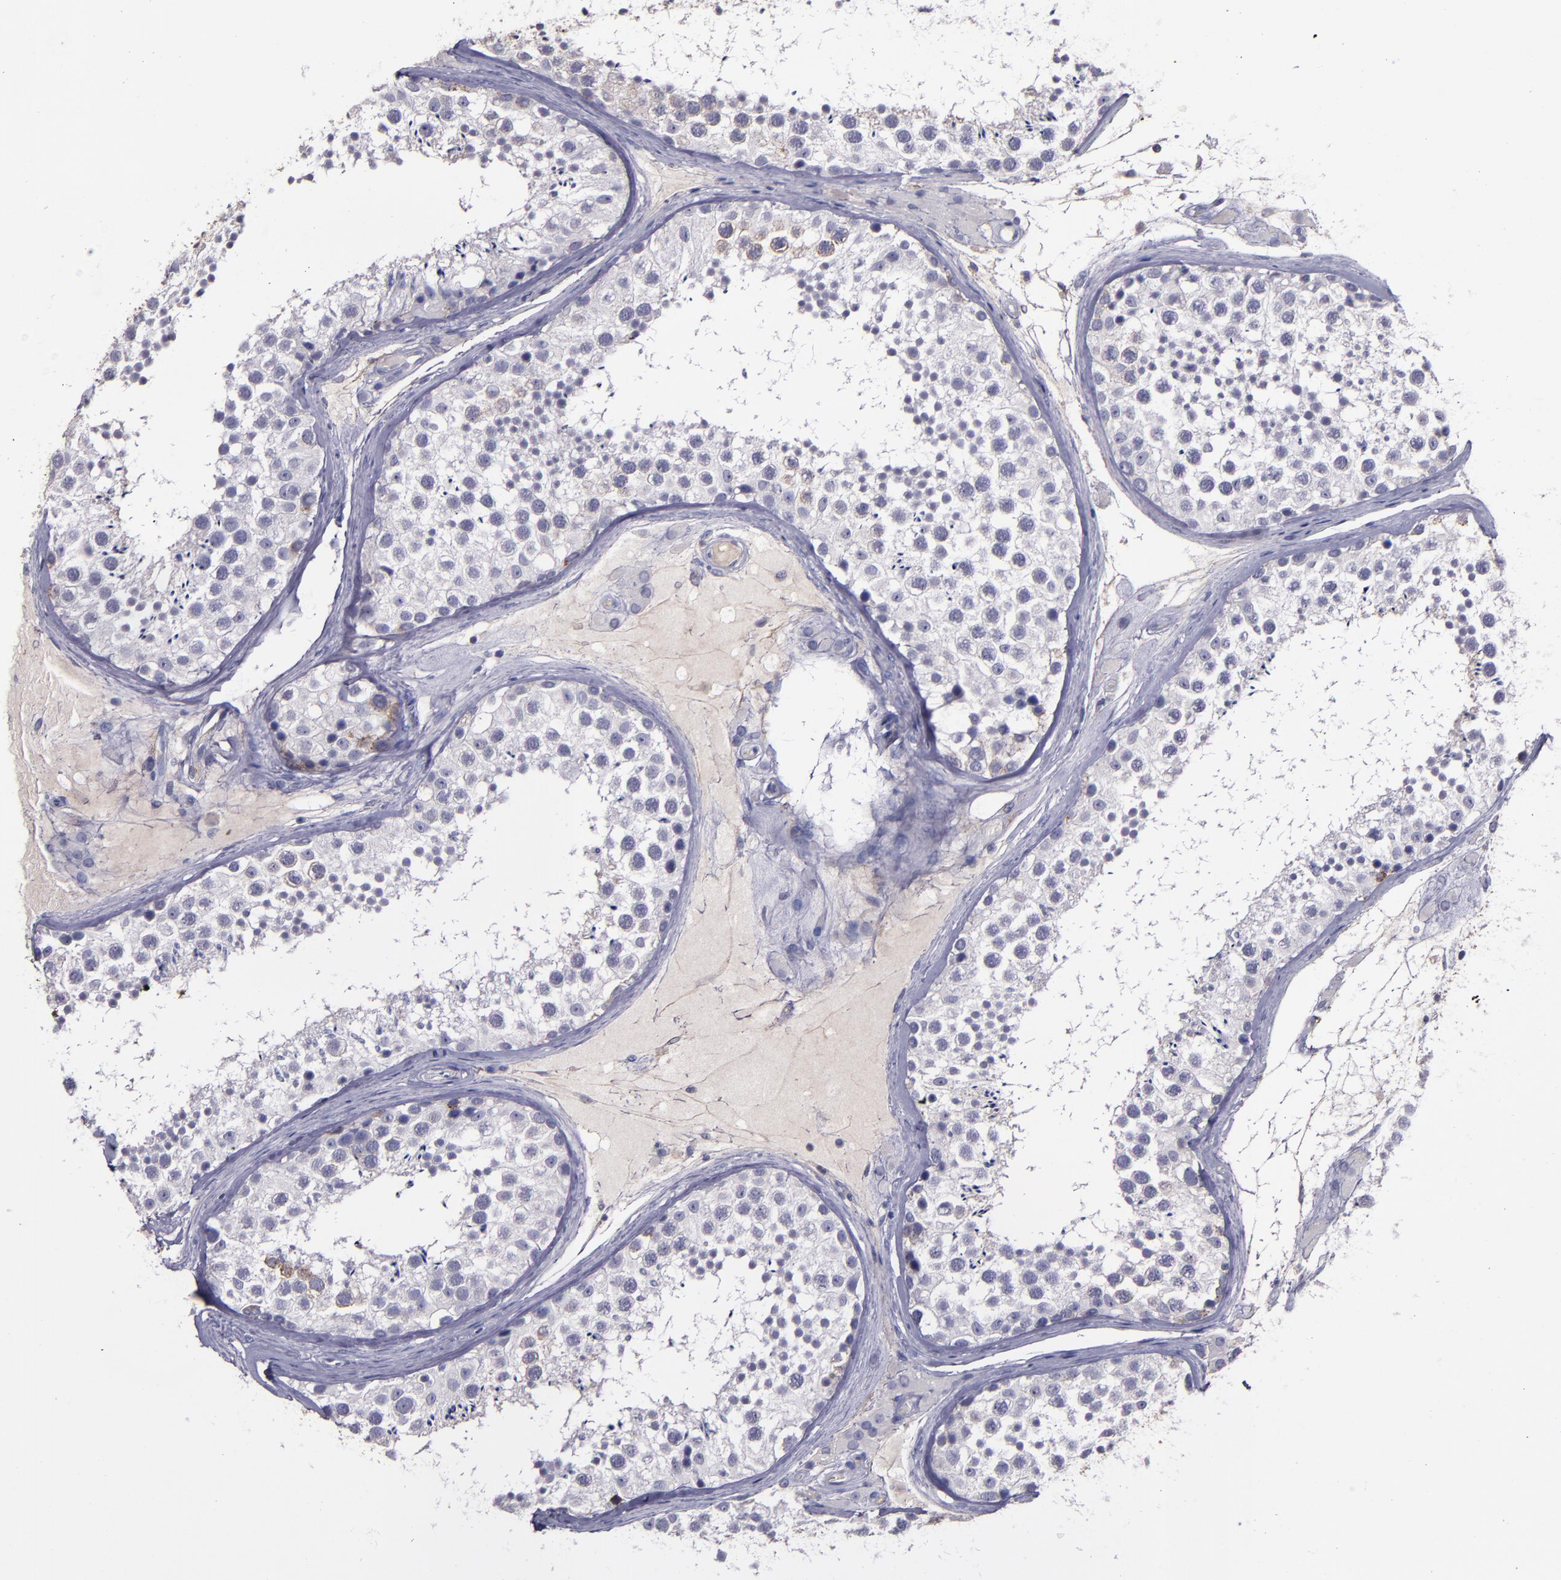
{"staining": {"intensity": "negative", "quantity": "none", "location": "none"}, "tissue": "testis", "cell_type": "Cells in seminiferous ducts", "image_type": "normal", "snomed": [{"axis": "morphology", "description": "Normal tissue, NOS"}, {"axis": "topography", "description": "Testis"}], "caption": "A high-resolution micrograph shows IHC staining of unremarkable testis, which displays no significant positivity in cells in seminiferous ducts.", "gene": "MFGE8", "patient": {"sex": "male", "age": 46}}